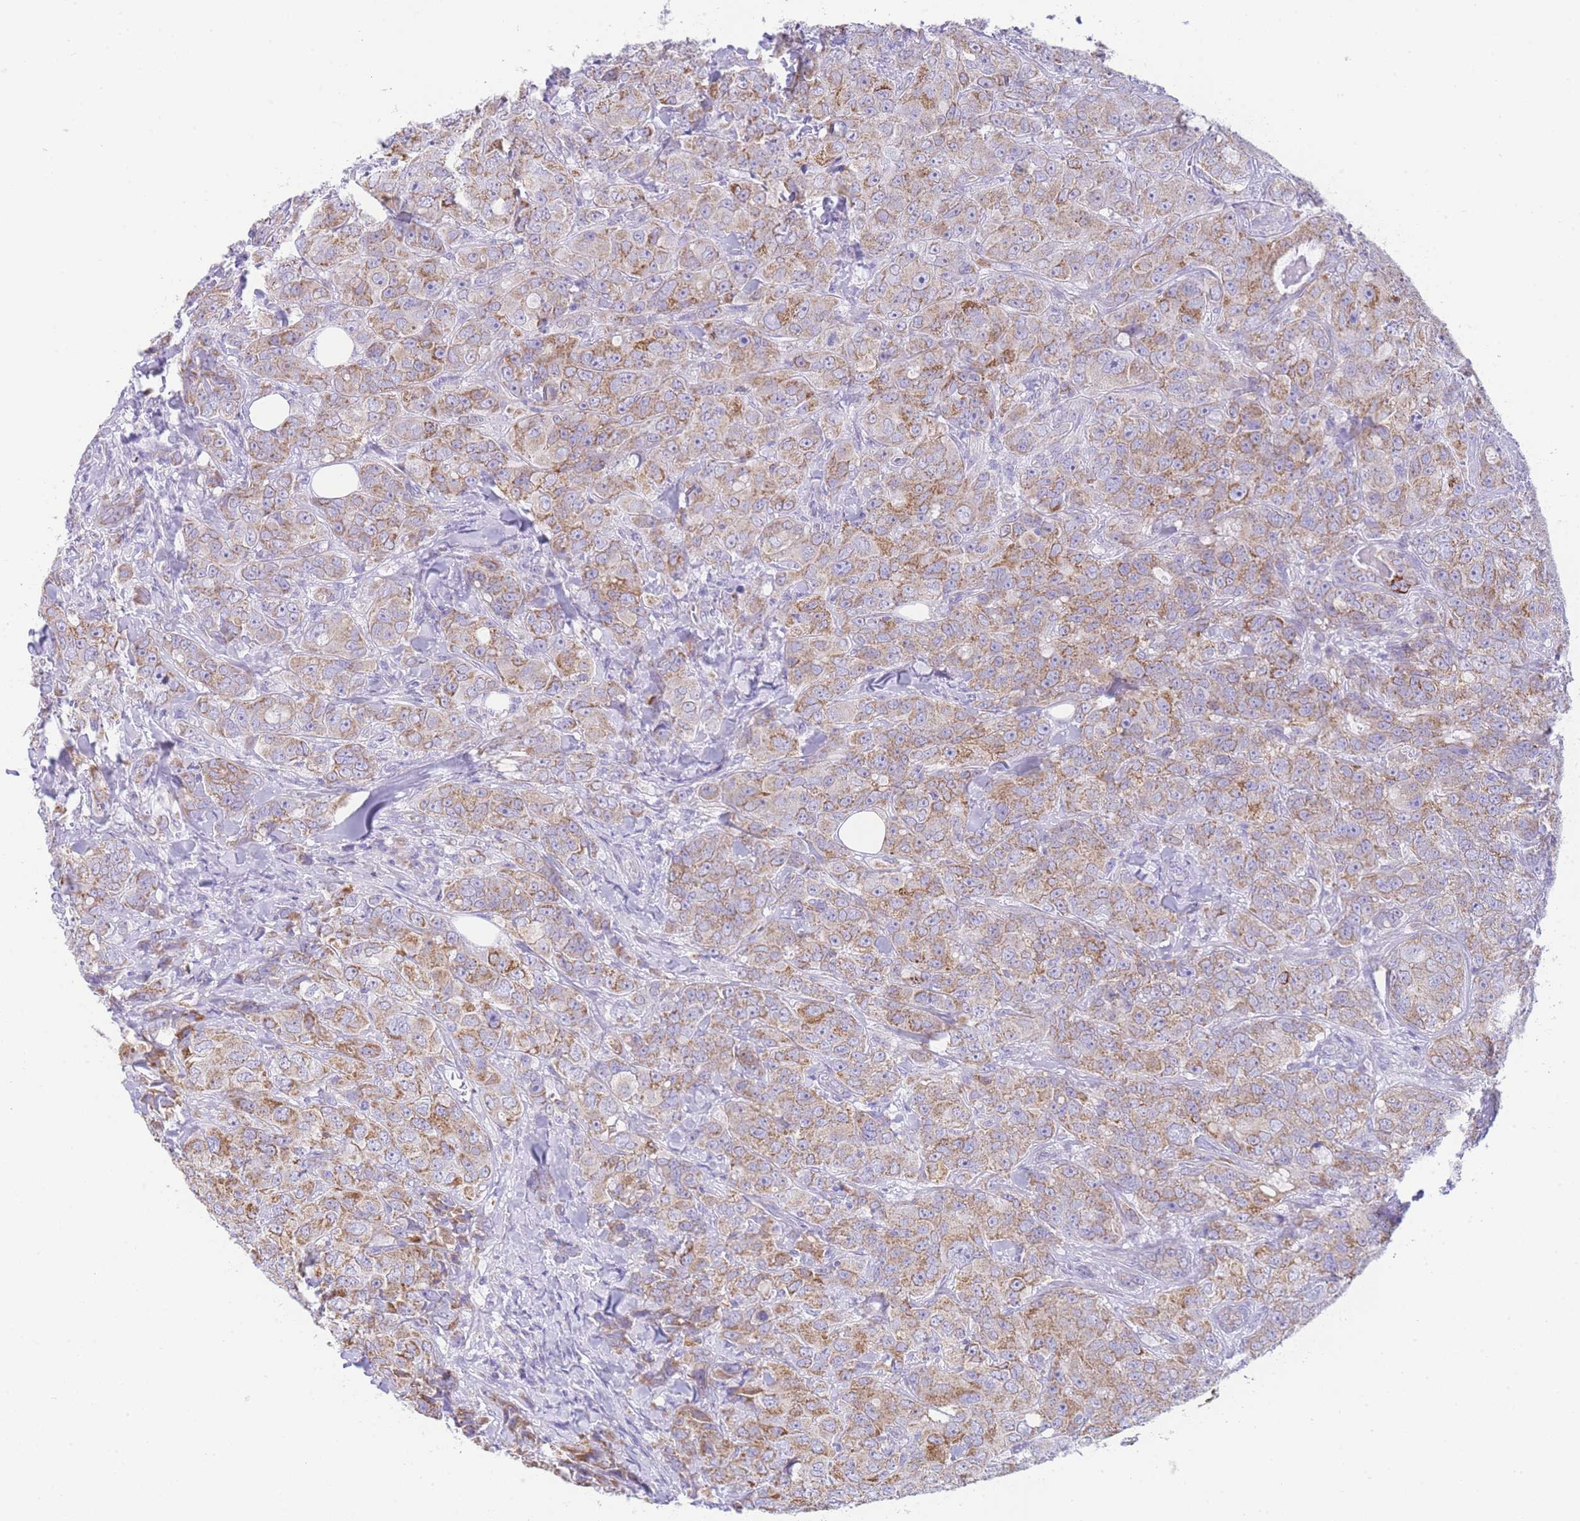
{"staining": {"intensity": "moderate", "quantity": "25%-75%", "location": "cytoplasmic/membranous"}, "tissue": "breast cancer", "cell_type": "Tumor cells", "image_type": "cancer", "snomed": [{"axis": "morphology", "description": "Duct carcinoma"}, {"axis": "topography", "description": "Breast"}], "caption": "There is medium levels of moderate cytoplasmic/membranous staining in tumor cells of intraductal carcinoma (breast), as demonstrated by immunohistochemical staining (brown color).", "gene": "ACSM4", "patient": {"sex": "female", "age": 43}}